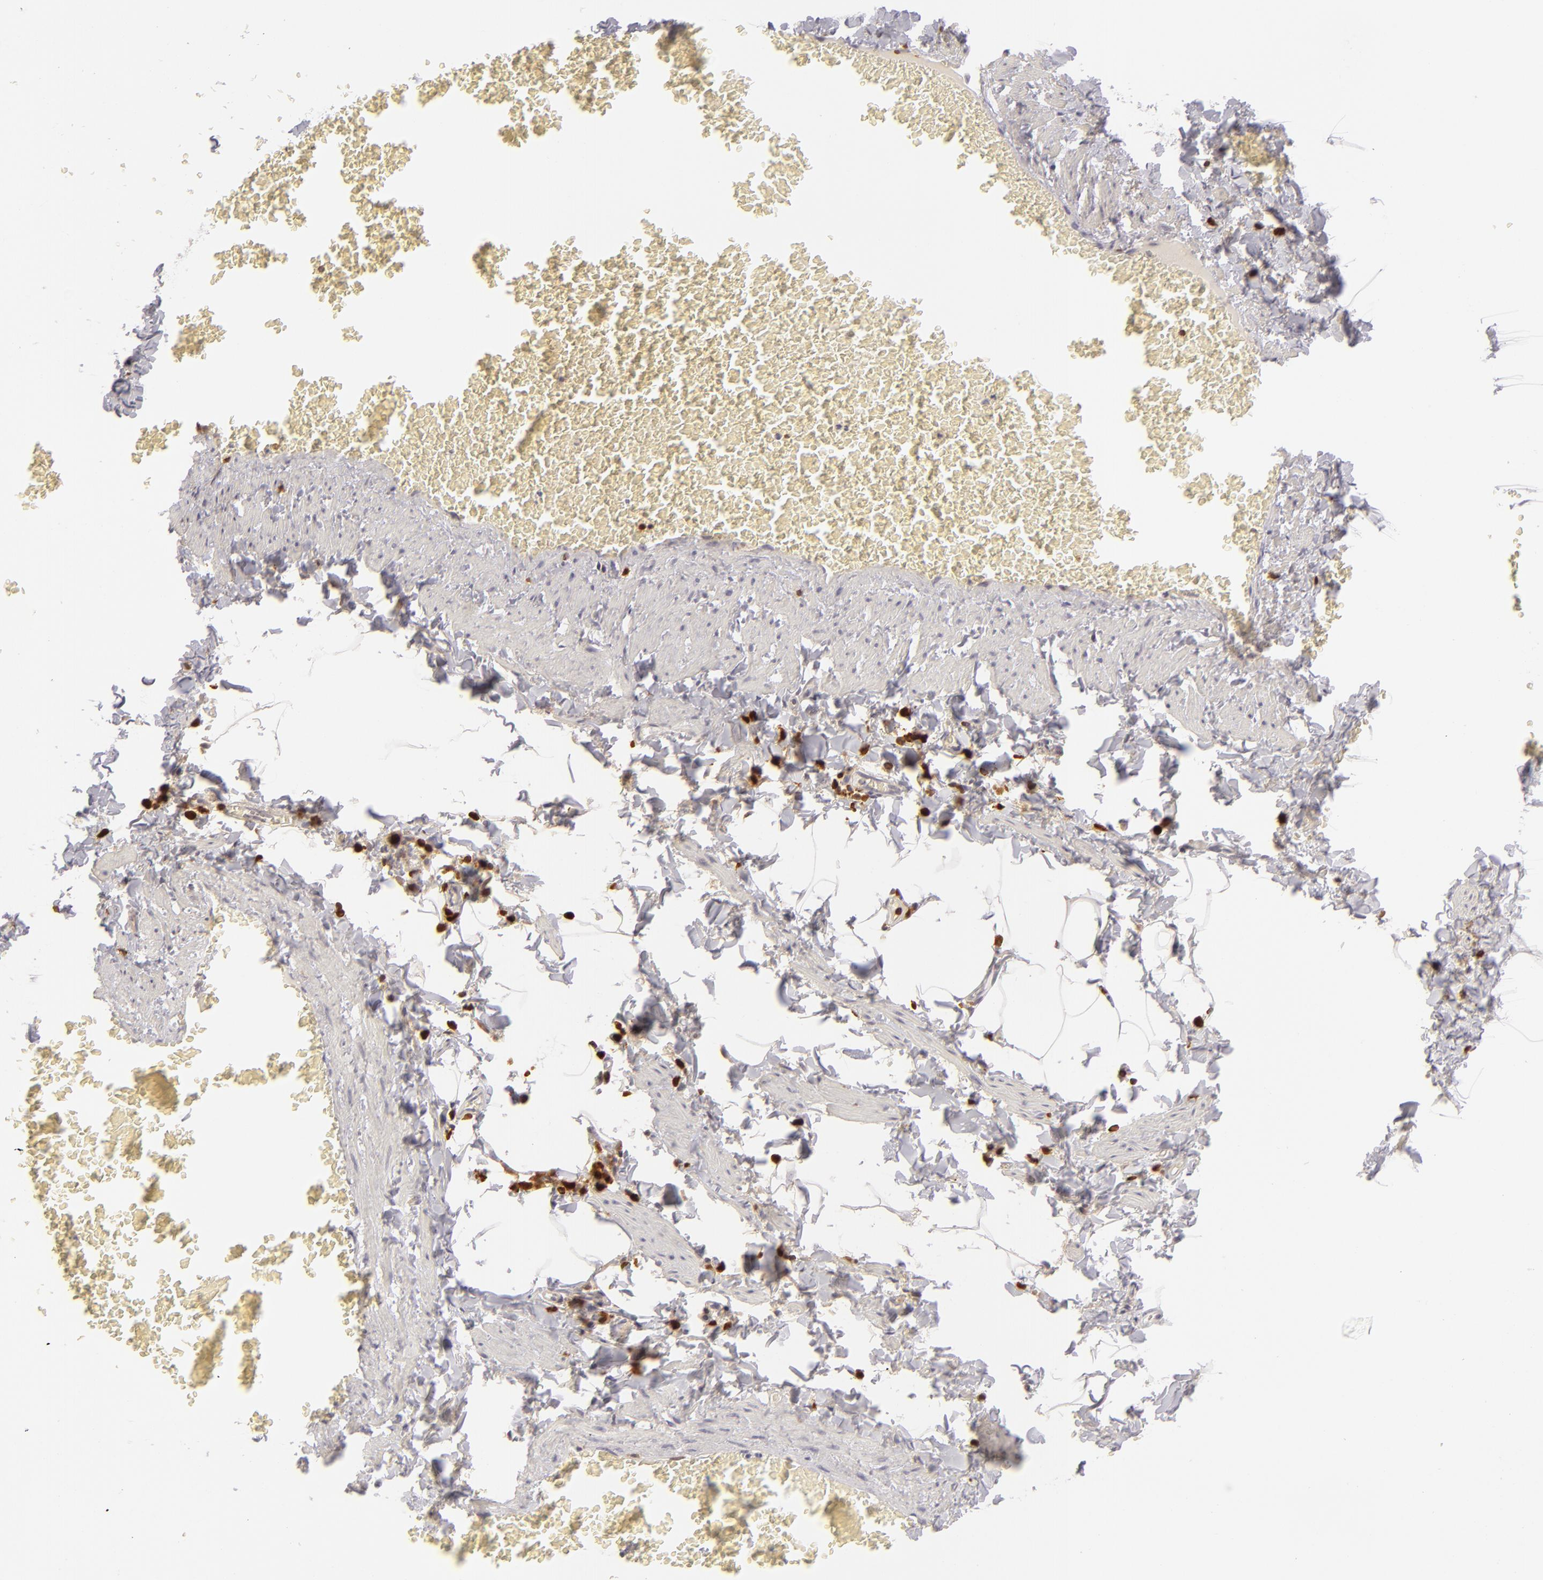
{"staining": {"intensity": "negative", "quantity": "none", "location": "none"}, "tissue": "adipose tissue", "cell_type": "Adipocytes", "image_type": "normal", "snomed": [{"axis": "morphology", "description": "Normal tissue, NOS"}, {"axis": "topography", "description": "Vascular tissue"}], "caption": "DAB immunohistochemical staining of benign adipose tissue reveals no significant positivity in adipocytes.", "gene": "APOBEC3G", "patient": {"sex": "male", "age": 41}}